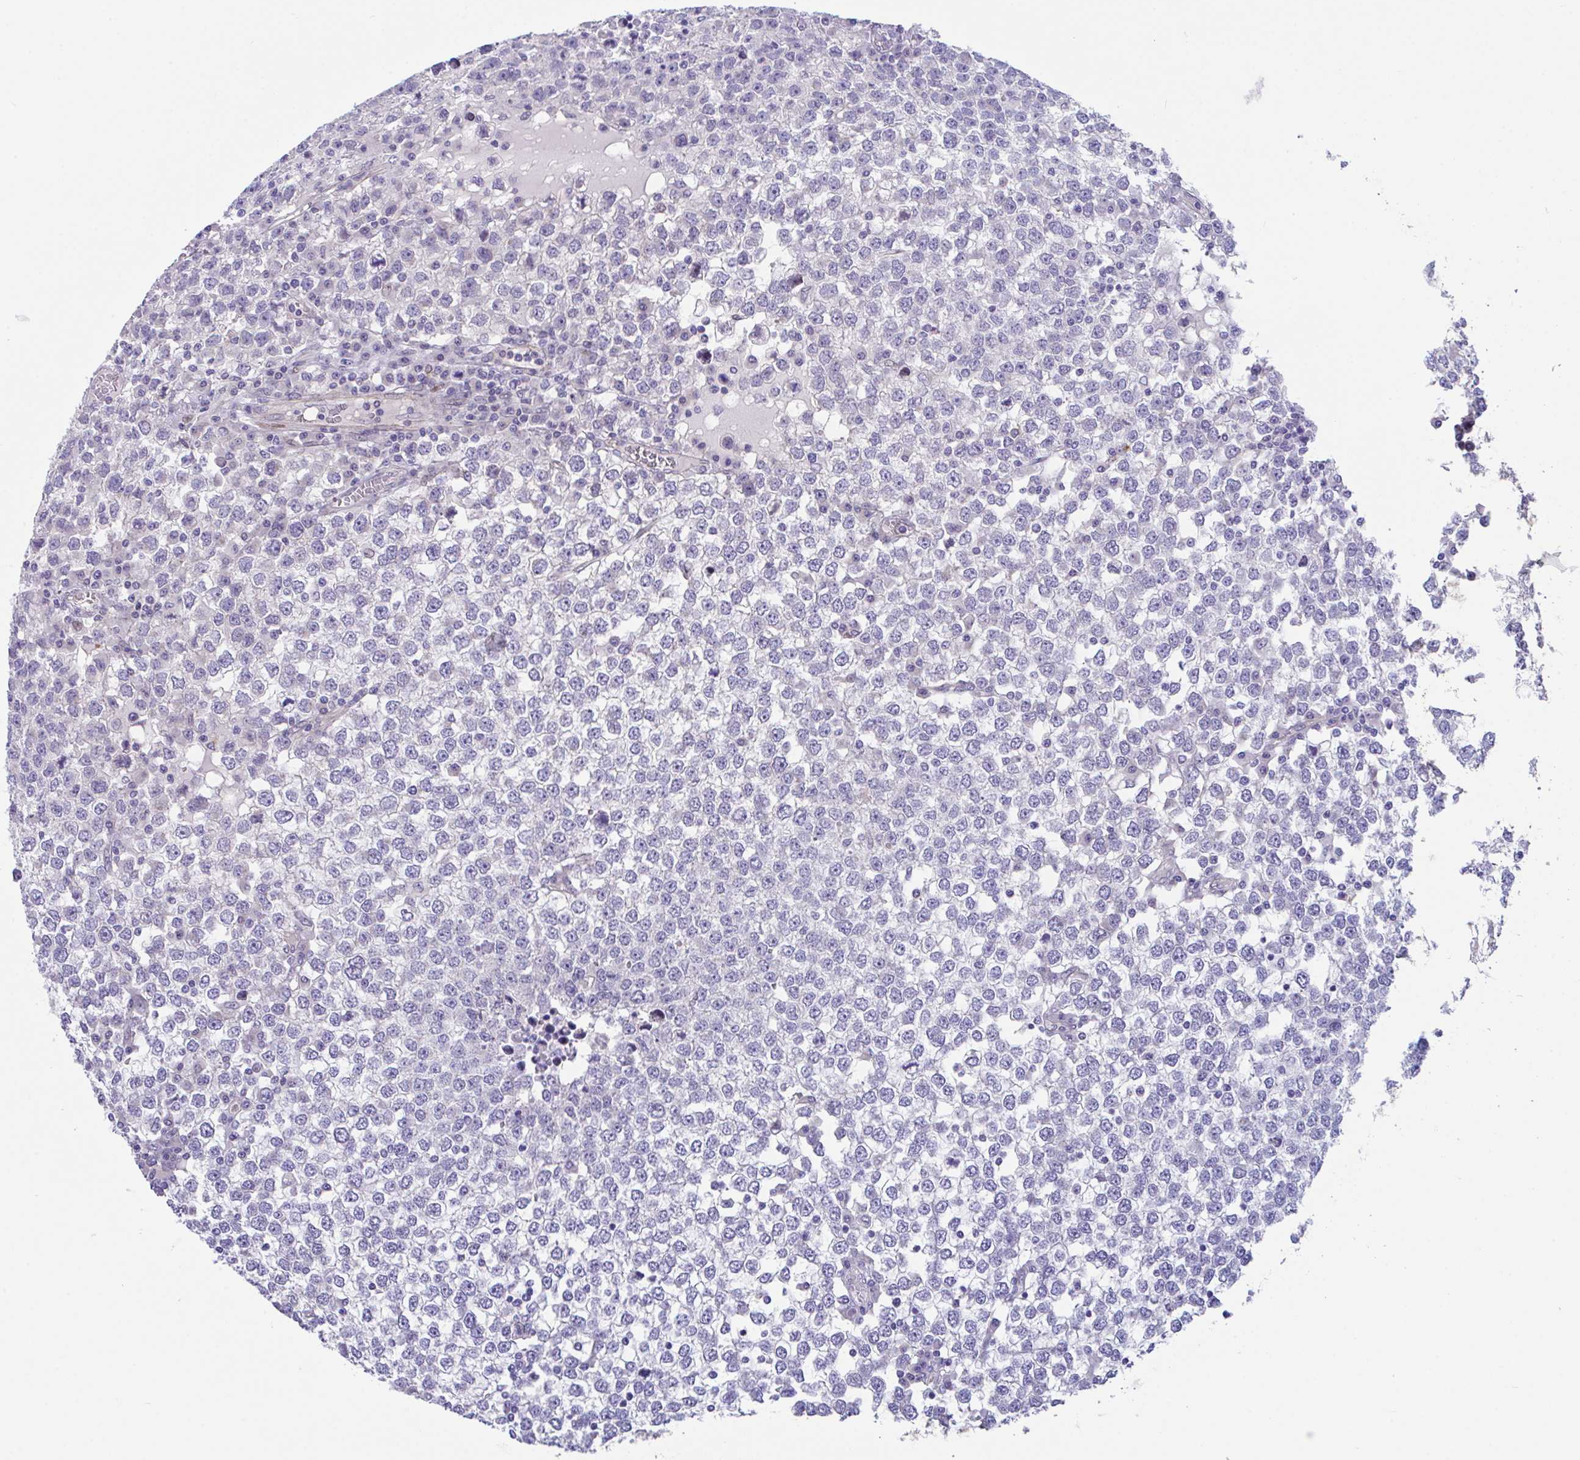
{"staining": {"intensity": "negative", "quantity": "none", "location": "none"}, "tissue": "testis cancer", "cell_type": "Tumor cells", "image_type": "cancer", "snomed": [{"axis": "morphology", "description": "Seminoma, NOS"}, {"axis": "topography", "description": "Testis"}], "caption": "Tumor cells show no significant positivity in seminoma (testis).", "gene": "ZBED3", "patient": {"sex": "male", "age": 65}}